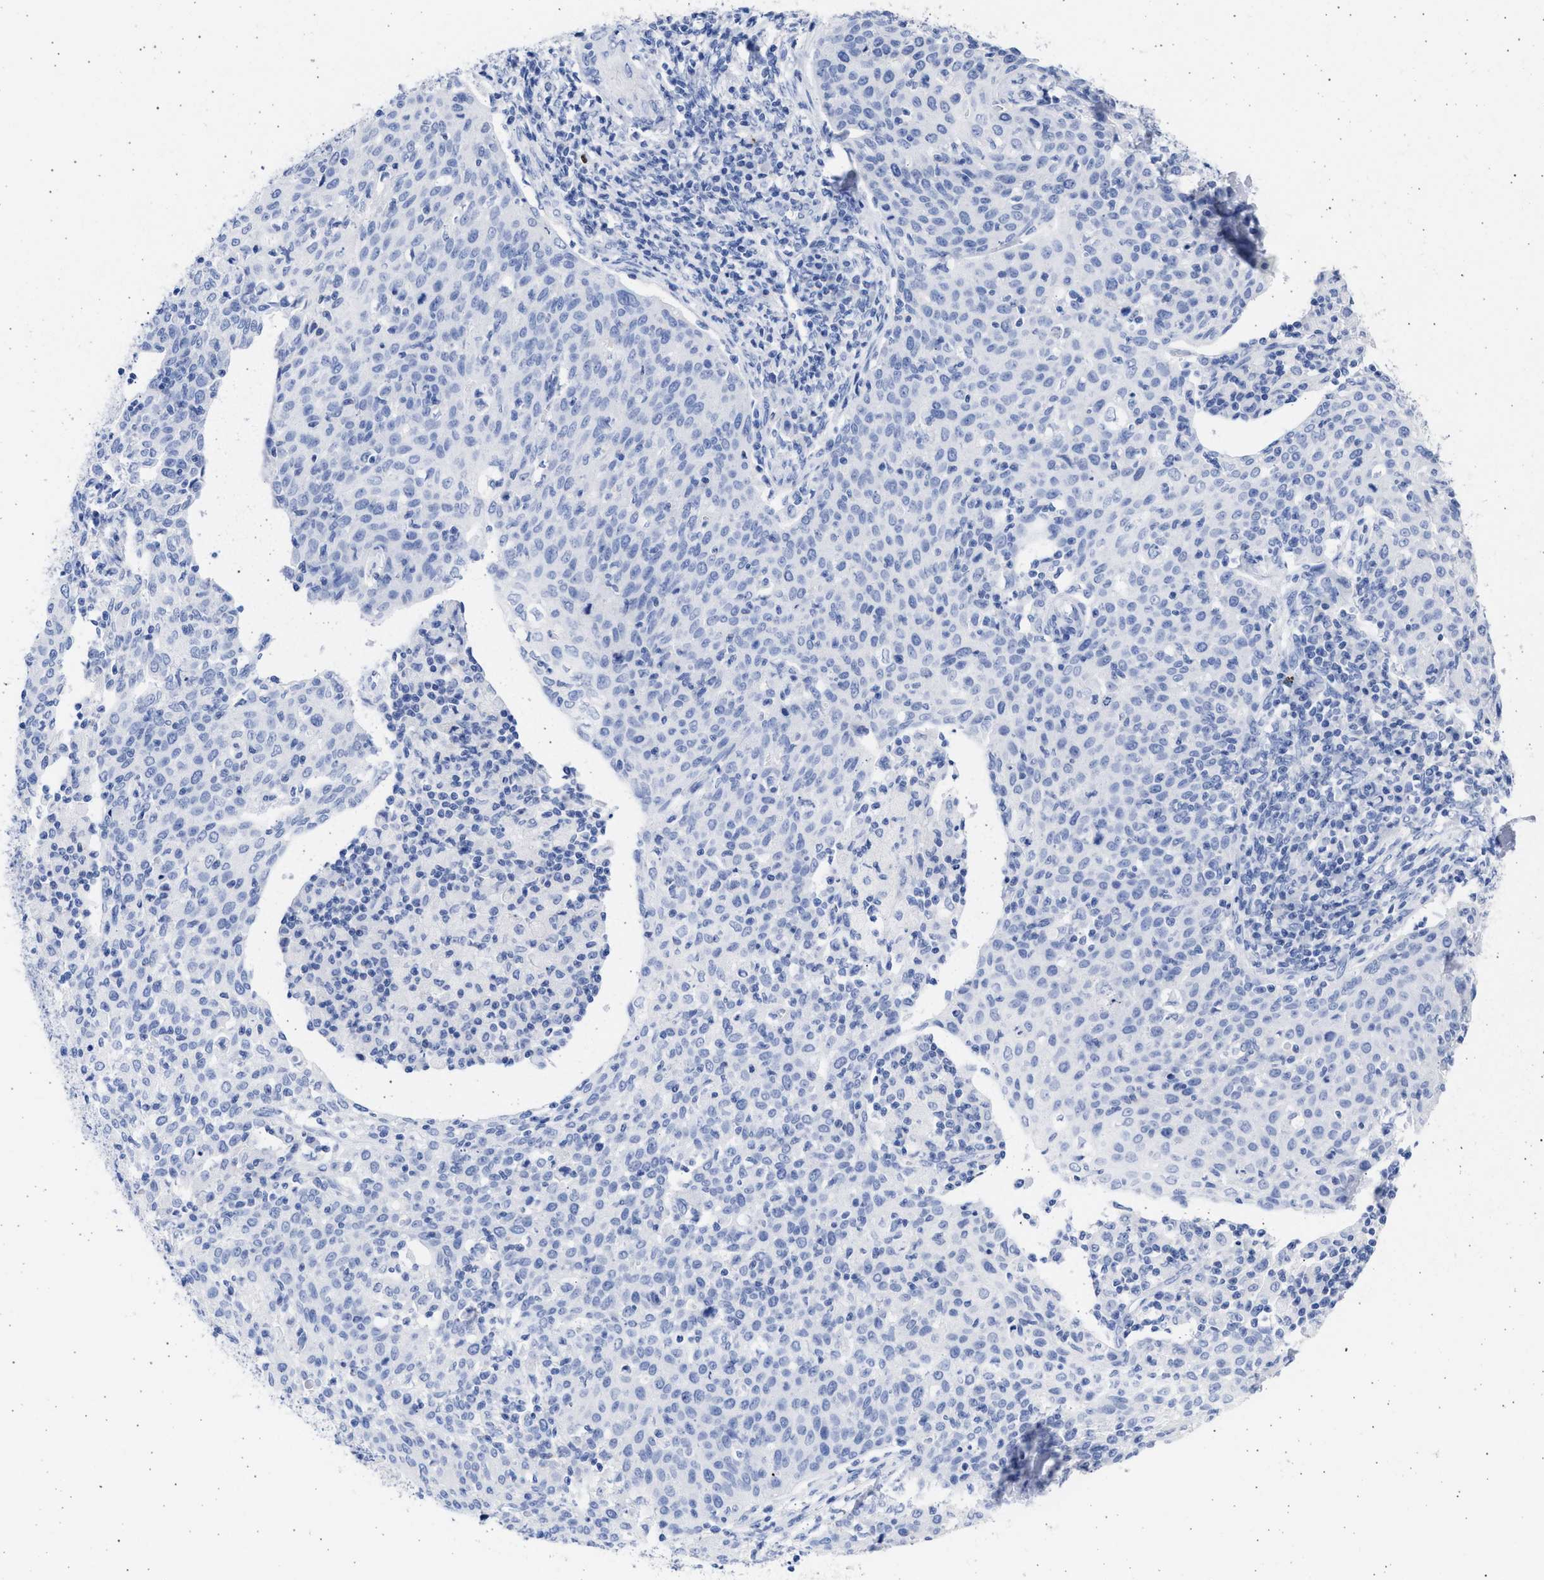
{"staining": {"intensity": "negative", "quantity": "none", "location": "none"}, "tissue": "cervical cancer", "cell_type": "Tumor cells", "image_type": "cancer", "snomed": [{"axis": "morphology", "description": "Squamous cell carcinoma, NOS"}, {"axis": "topography", "description": "Cervix"}], "caption": "High power microscopy micrograph of an immunohistochemistry micrograph of cervical cancer (squamous cell carcinoma), revealing no significant staining in tumor cells.", "gene": "ALDOC", "patient": {"sex": "female", "age": 38}}